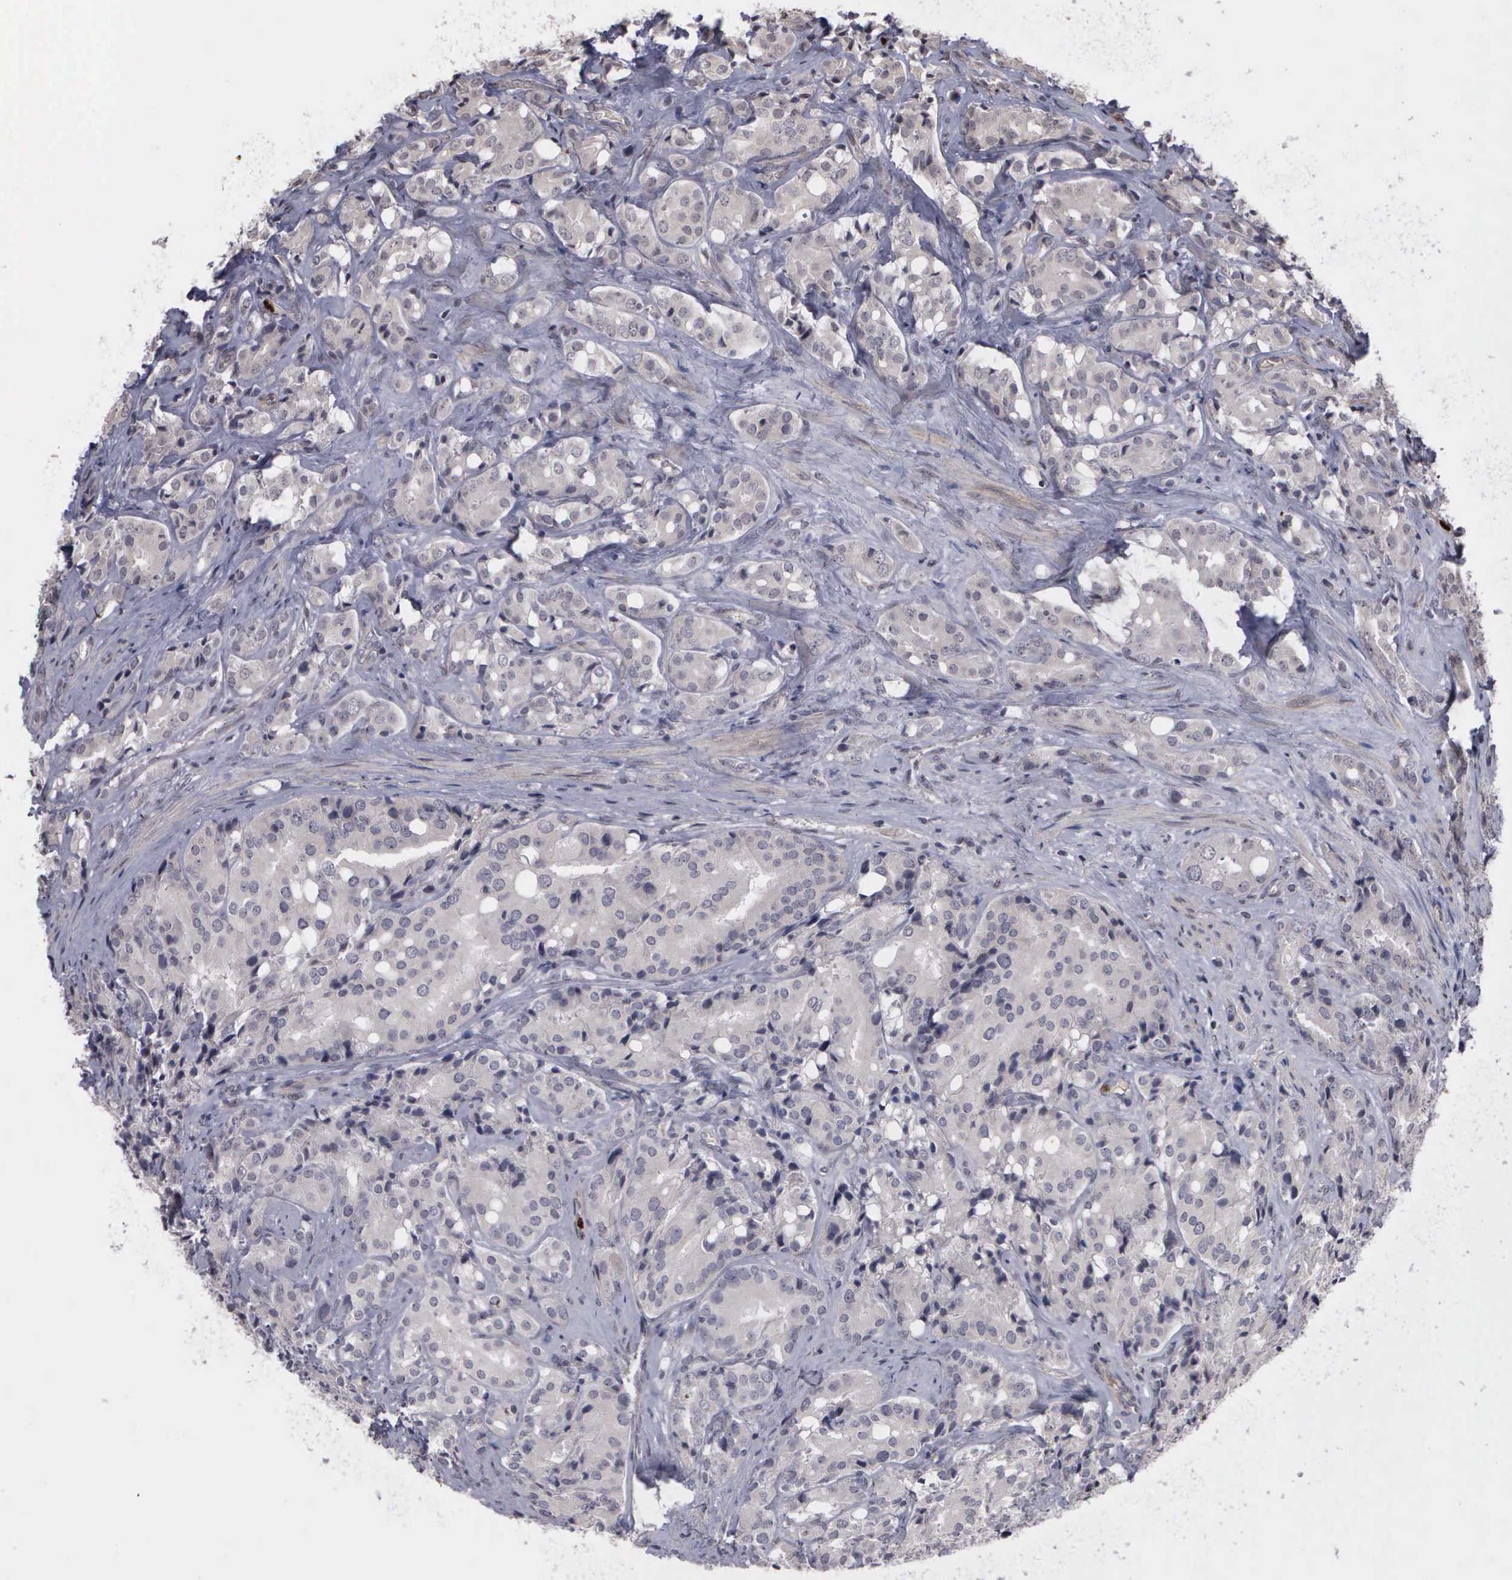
{"staining": {"intensity": "negative", "quantity": "none", "location": "none"}, "tissue": "prostate cancer", "cell_type": "Tumor cells", "image_type": "cancer", "snomed": [{"axis": "morphology", "description": "Adenocarcinoma, High grade"}, {"axis": "topography", "description": "Prostate"}], "caption": "The micrograph exhibits no staining of tumor cells in prostate cancer.", "gene": "MMP9", "patient": {"sex": "male", "age": 68}}